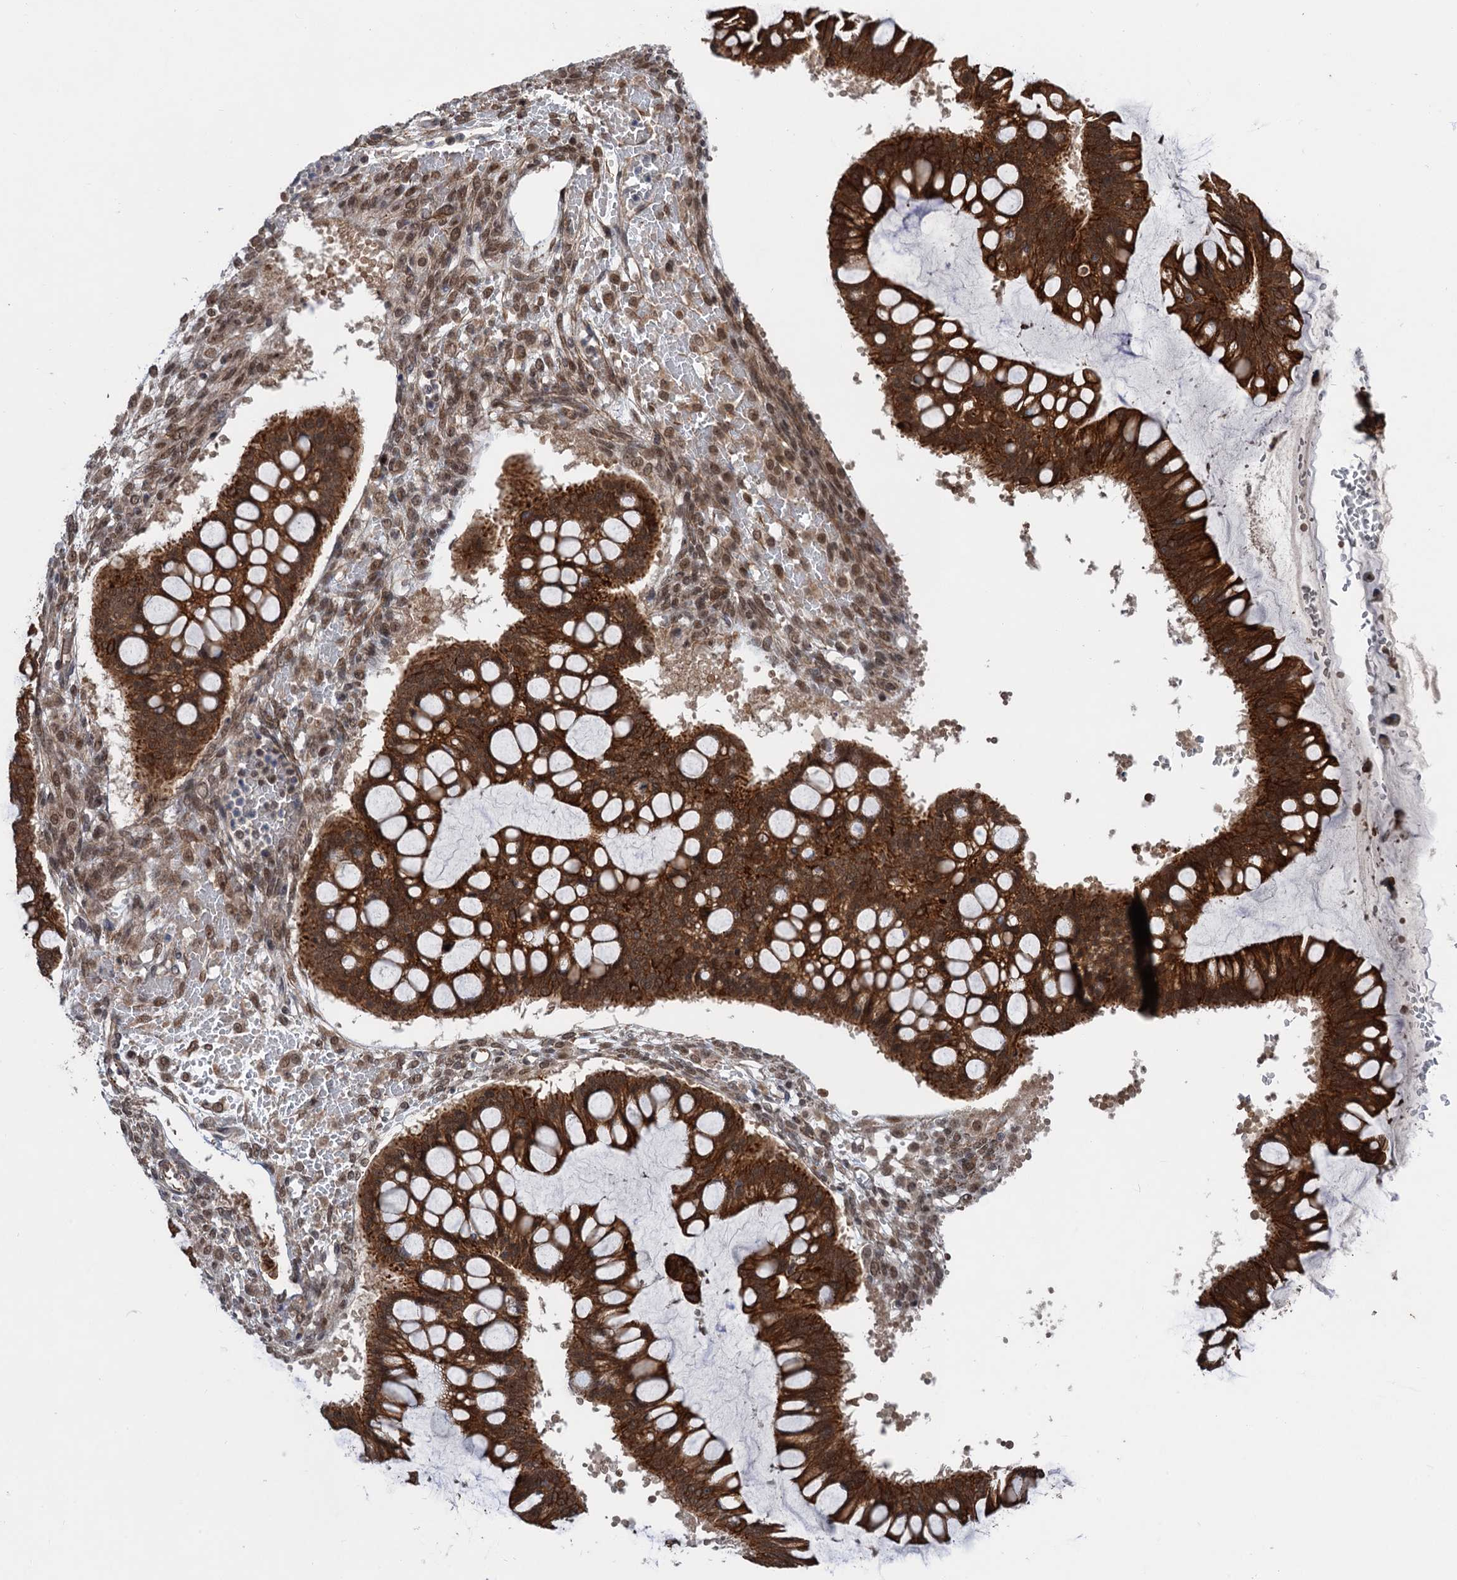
{"staining": {"intensity": "strong", "quantity": ">75%", "location": "cytoplasmic/membranous"}, "tissue": "ovarian cancer", "cell_type": "Tumor cells", "image_type": "cancer", "snomed": [{"axis": "morphology", "description": "Cystadenocarcinoma, mucinous, NOS"}, {"axis": "topography", "description": "Ovary"}], "caption": "Mucinous cystadenocarcinoma (ovarian) stained with DAB IHC displays high levels of strong cytoplasmic/membranous expression in approximately >75% of tumor cells.", "gene": "TTC31", "patient": {"sex": "female", "age": 73}}